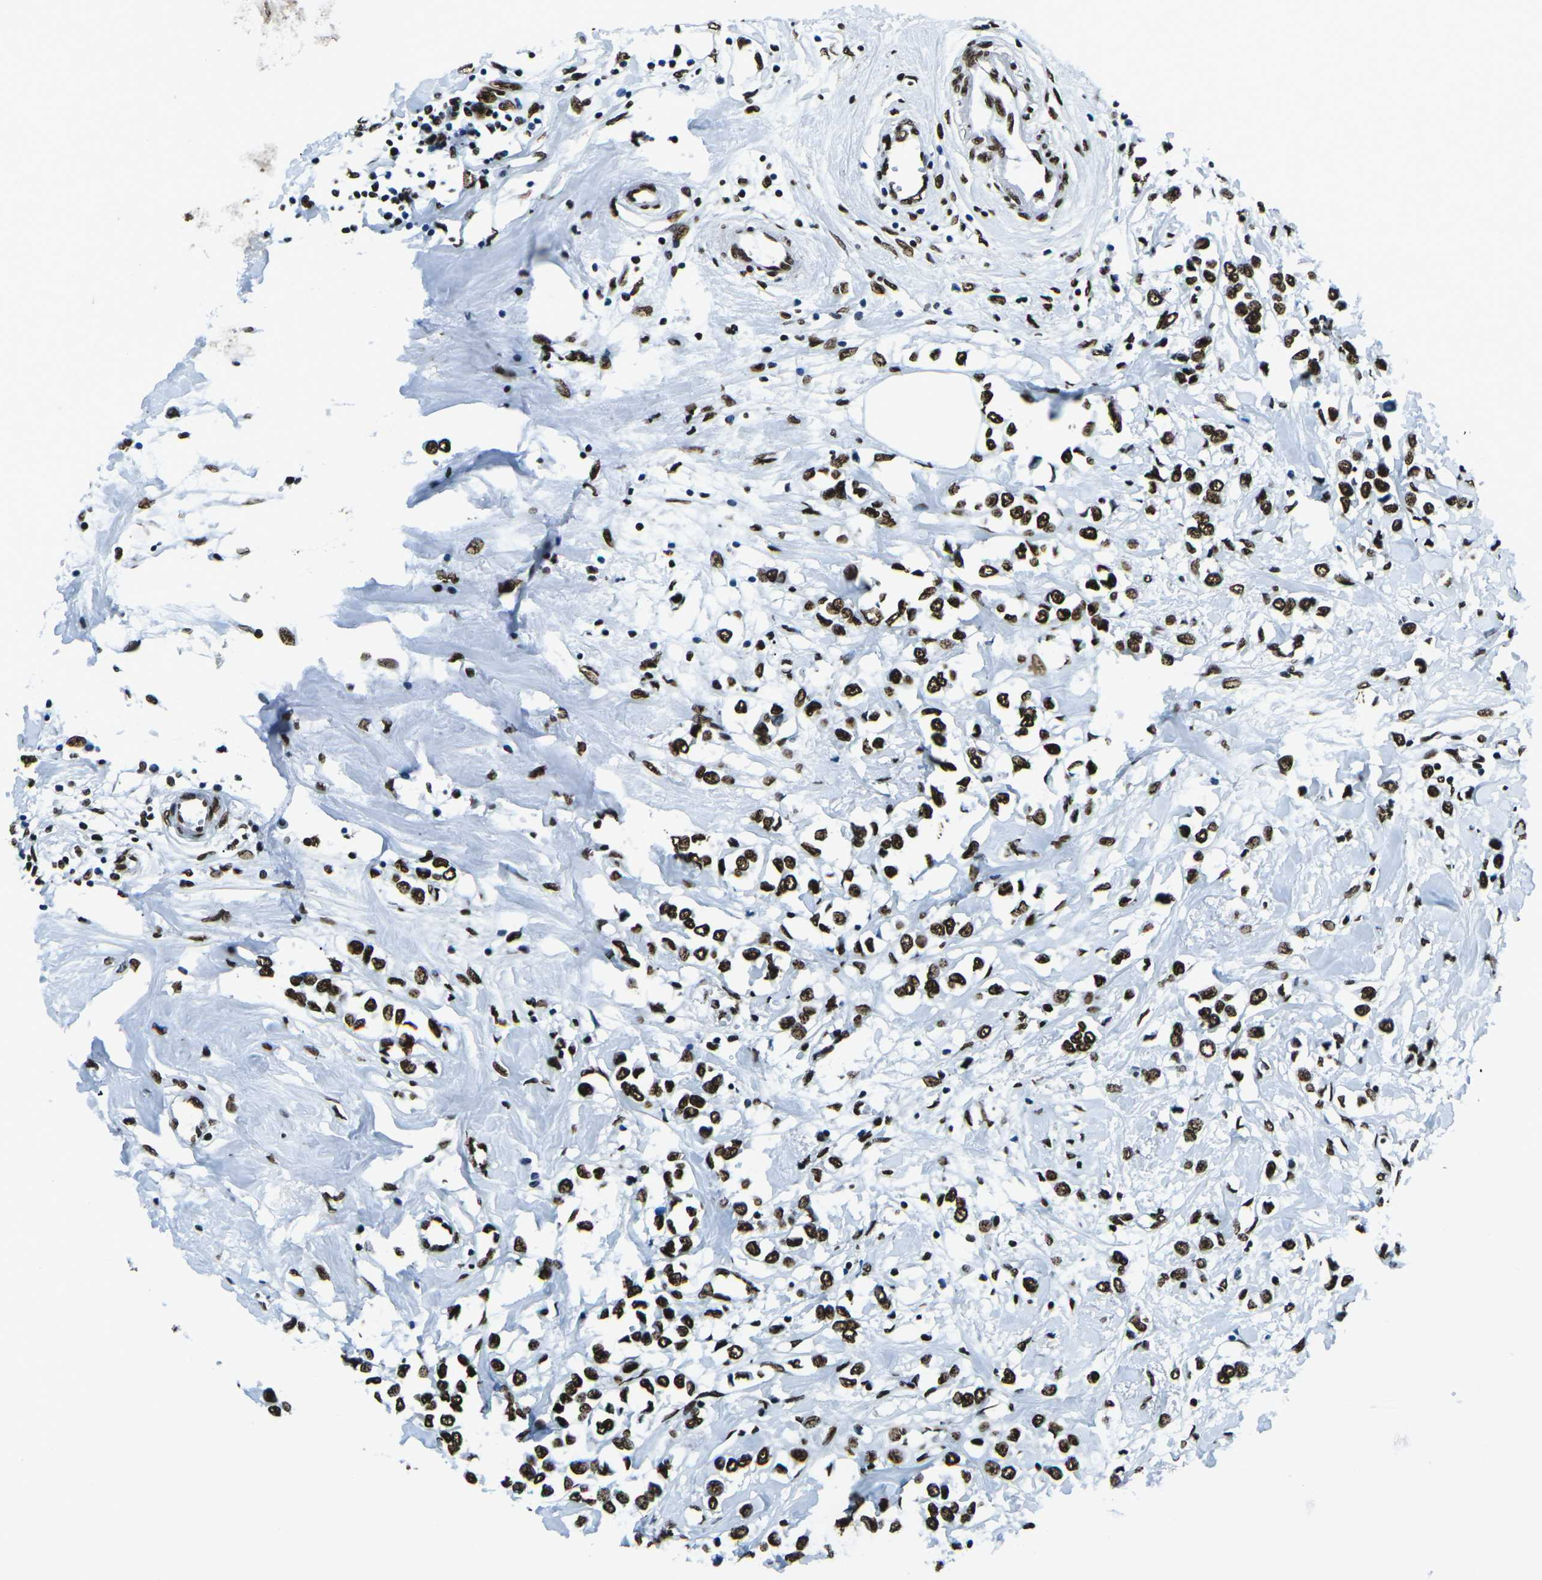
{"staining": {"intensity": "strong", "quantity": ">75%", "location": "nuclear"}, "tissue": "breast cancer", "cell_type": "Tumor cells", "image_type": "cancer", "snomed": [{"axis": "morphology", "description": "Lobular carcinoma"}, {"axis": "topography", "description": "Breast"}], "caption": "Lobular carcinoma (breast) stained with a brown dye exhibits strong nuclear positive positivity in about >75% of tumor cells.", "gene": "HNRNPL", "patient": {"sex": "female", "age": 51}}